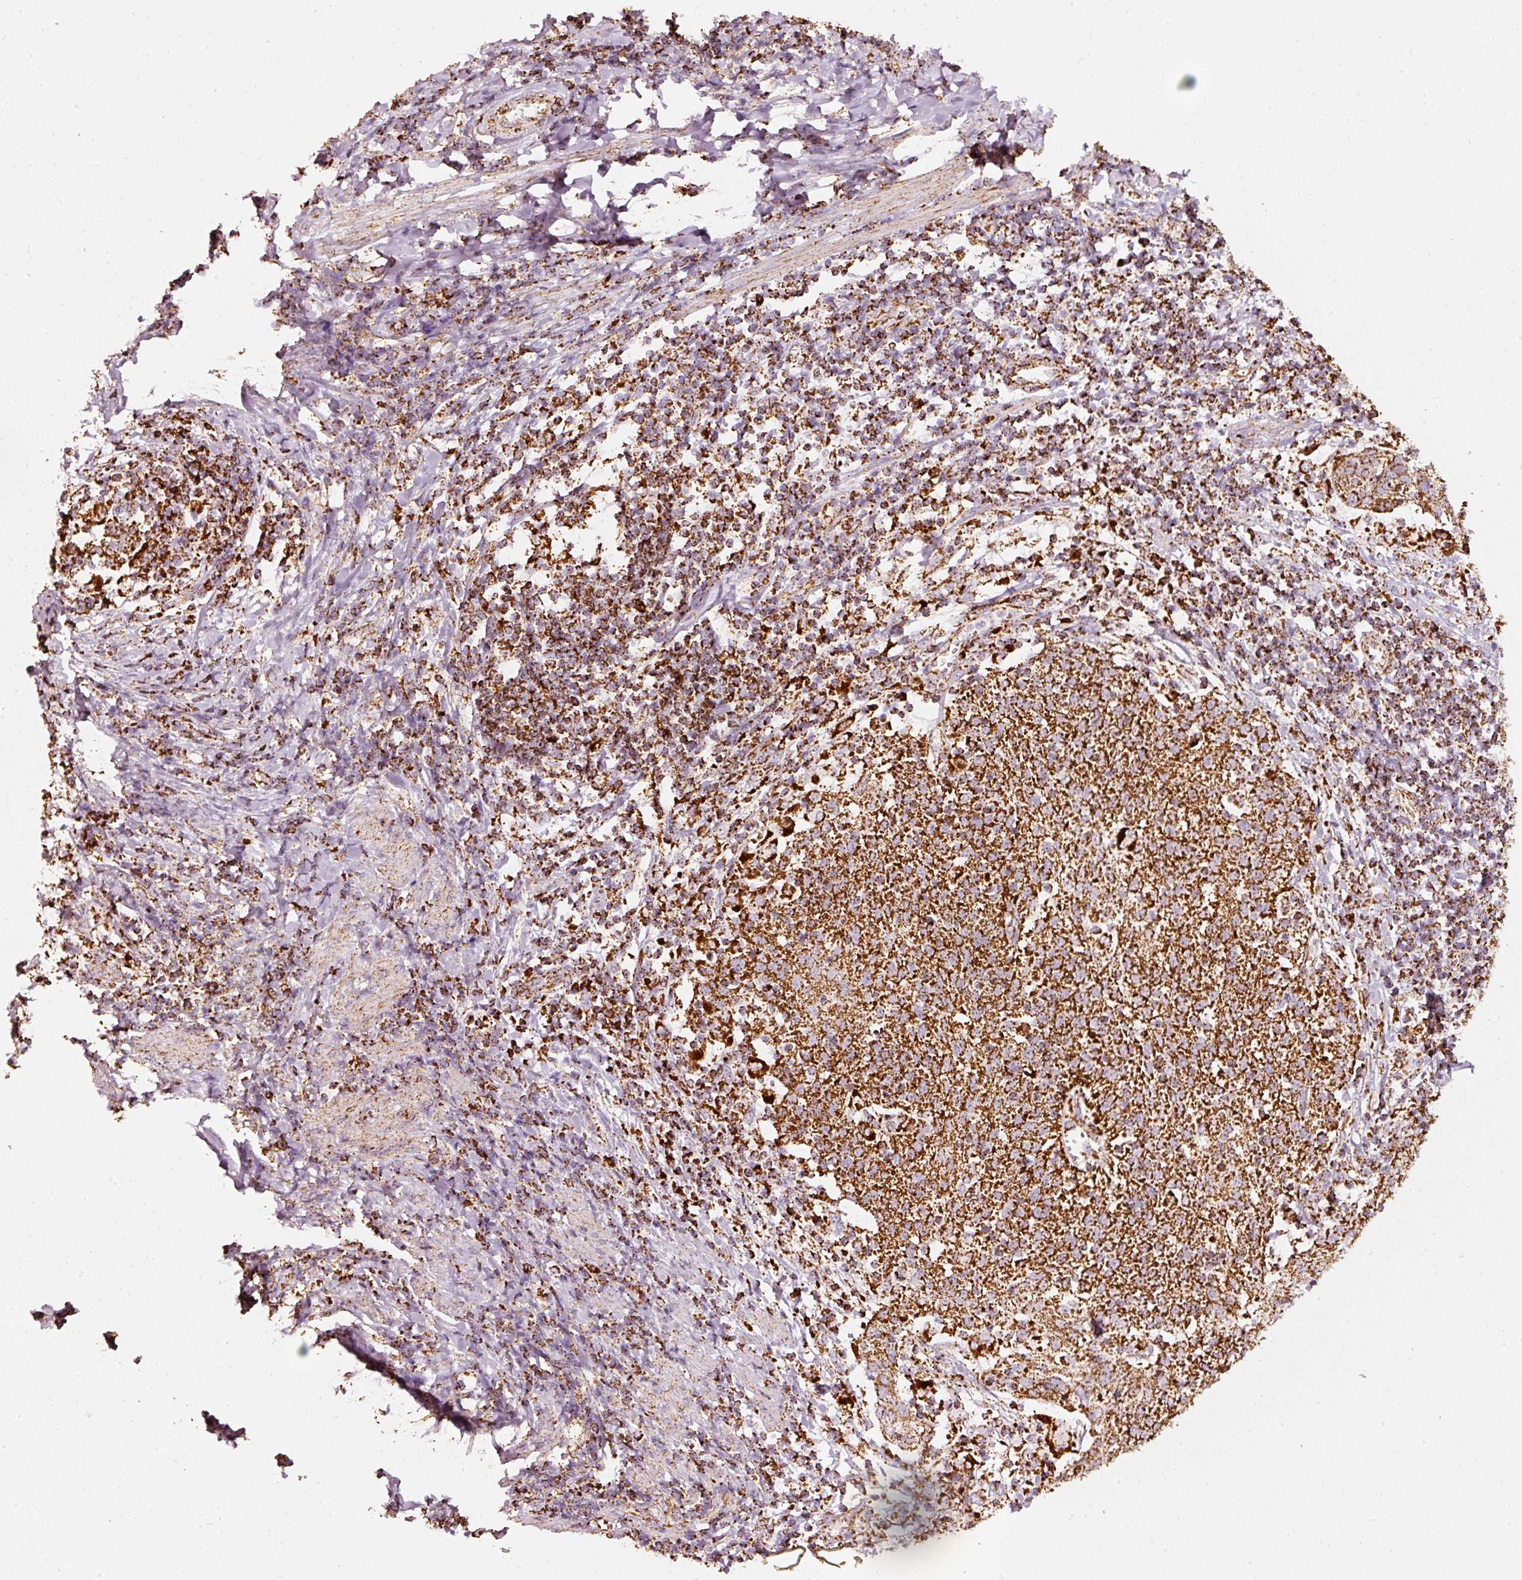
{"staining": {"intensity": "strong", "quantity": ">75%", "location": "cytoplasmic/membranous"}, "tissue": "cervical cancer", "cell_type": "Tumor cells", "image_type": "cancer", "snomed": [{"axis": "morphology", "description": "Squamous cell carcinoma, NOS"}, {"axis": "topography", "description": "Cervix"}], "caption": "This is an image of immunohistochemistry staining of cervical squamous cell carcinoma, which shows strong staining in the cytoplasmic/membranous of tumor cells.", "gene": "UQCRC1", "patient": {"sex": "female", "age": 52}}